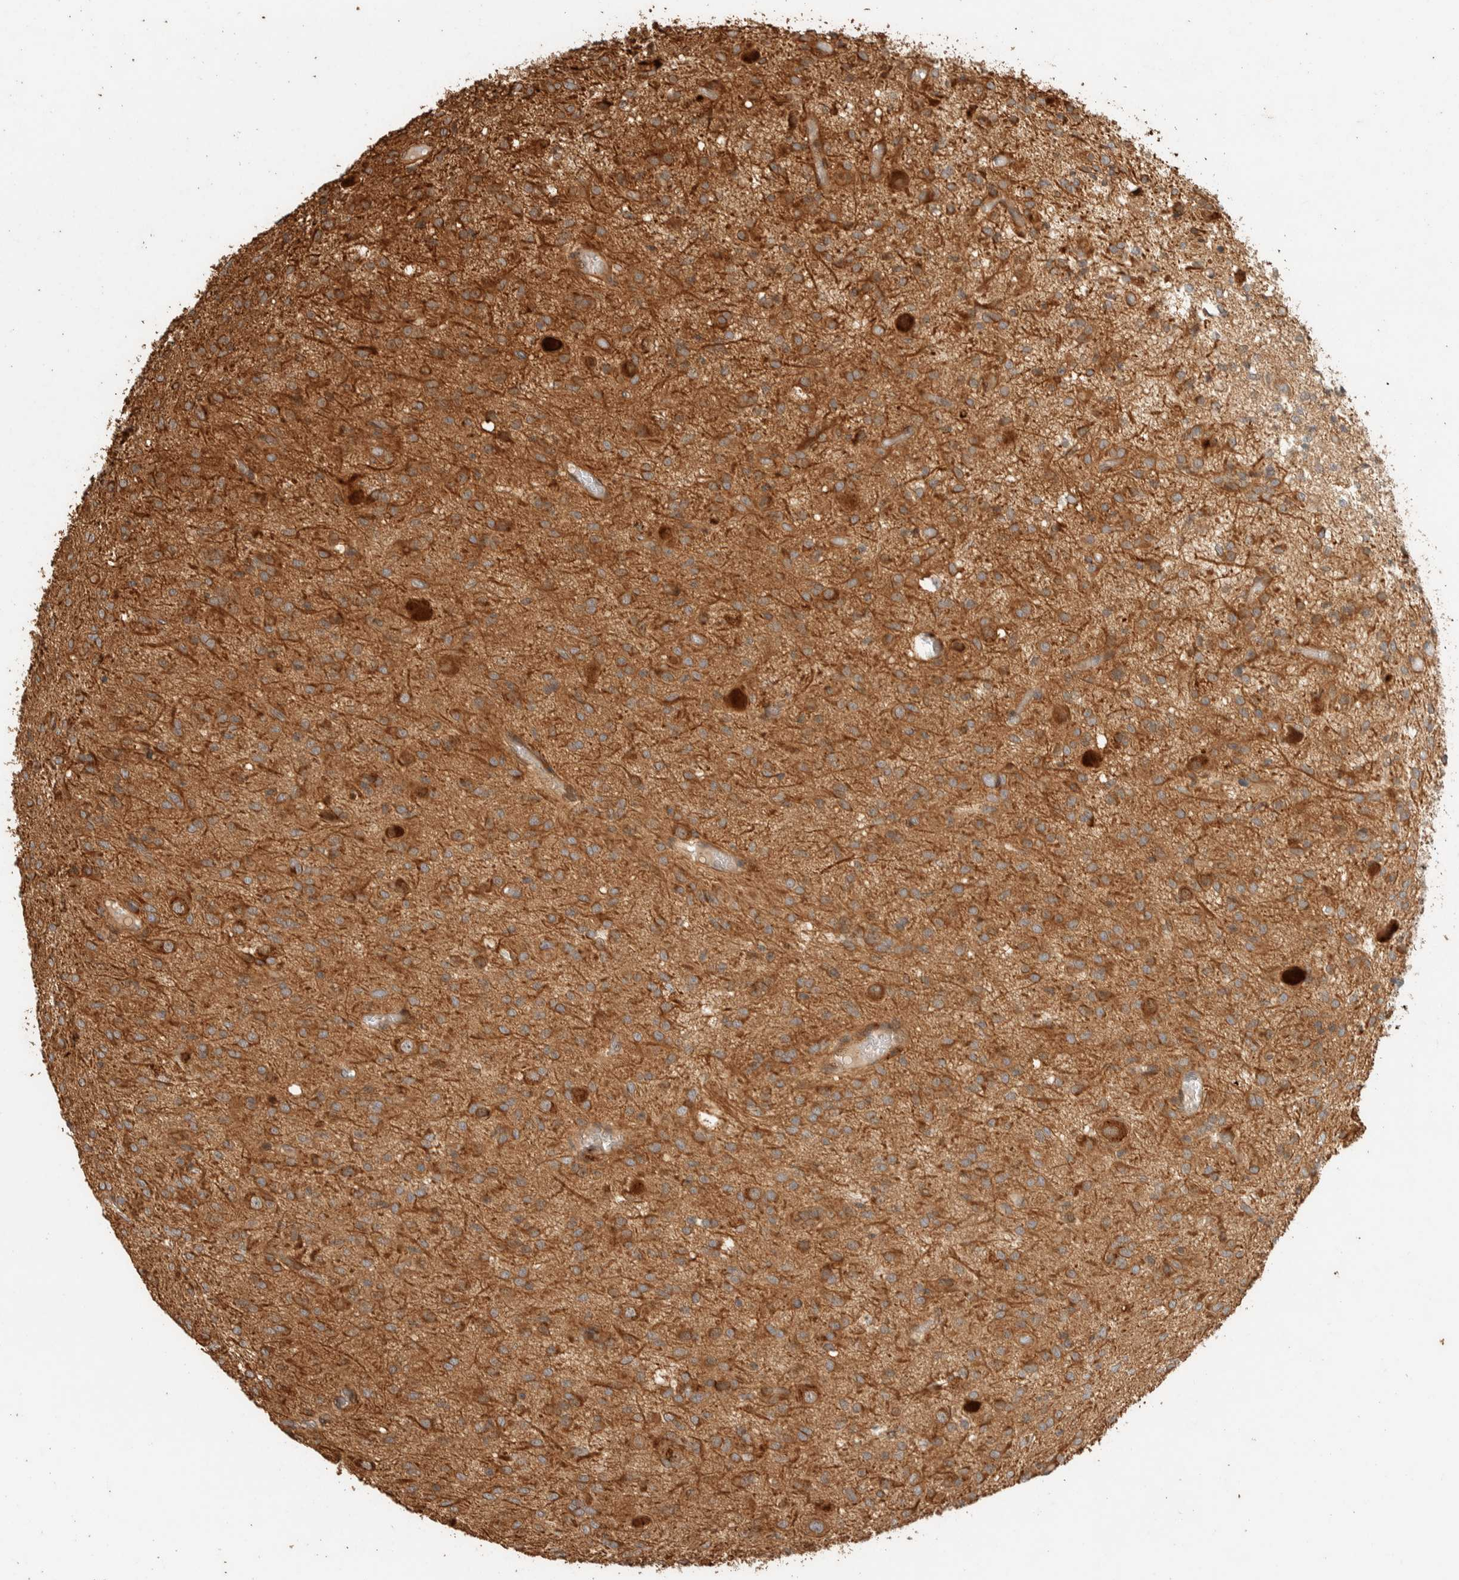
{"staining": {"intensity": "moderate", "quantity": ">75%", "location": "cytoplasmic/membranous"}, "tissue": "glioma", "cell_type": "Tumor cells", "image_type": "cancer", "snomed": [{"axis": "morphology", "description": "Glioma, malignant, High grade"}, {"axis": "topography", "description": "Brain"}], "caption": "About >75% of tumor cells in human high-grade glioma (malignant) show moderate cytoplasmic/membranous protein positivity as visualized by brown immunohistochemical staining.", "gene": "EXOC7", "patient": {"sex": "female", "age": 59}}